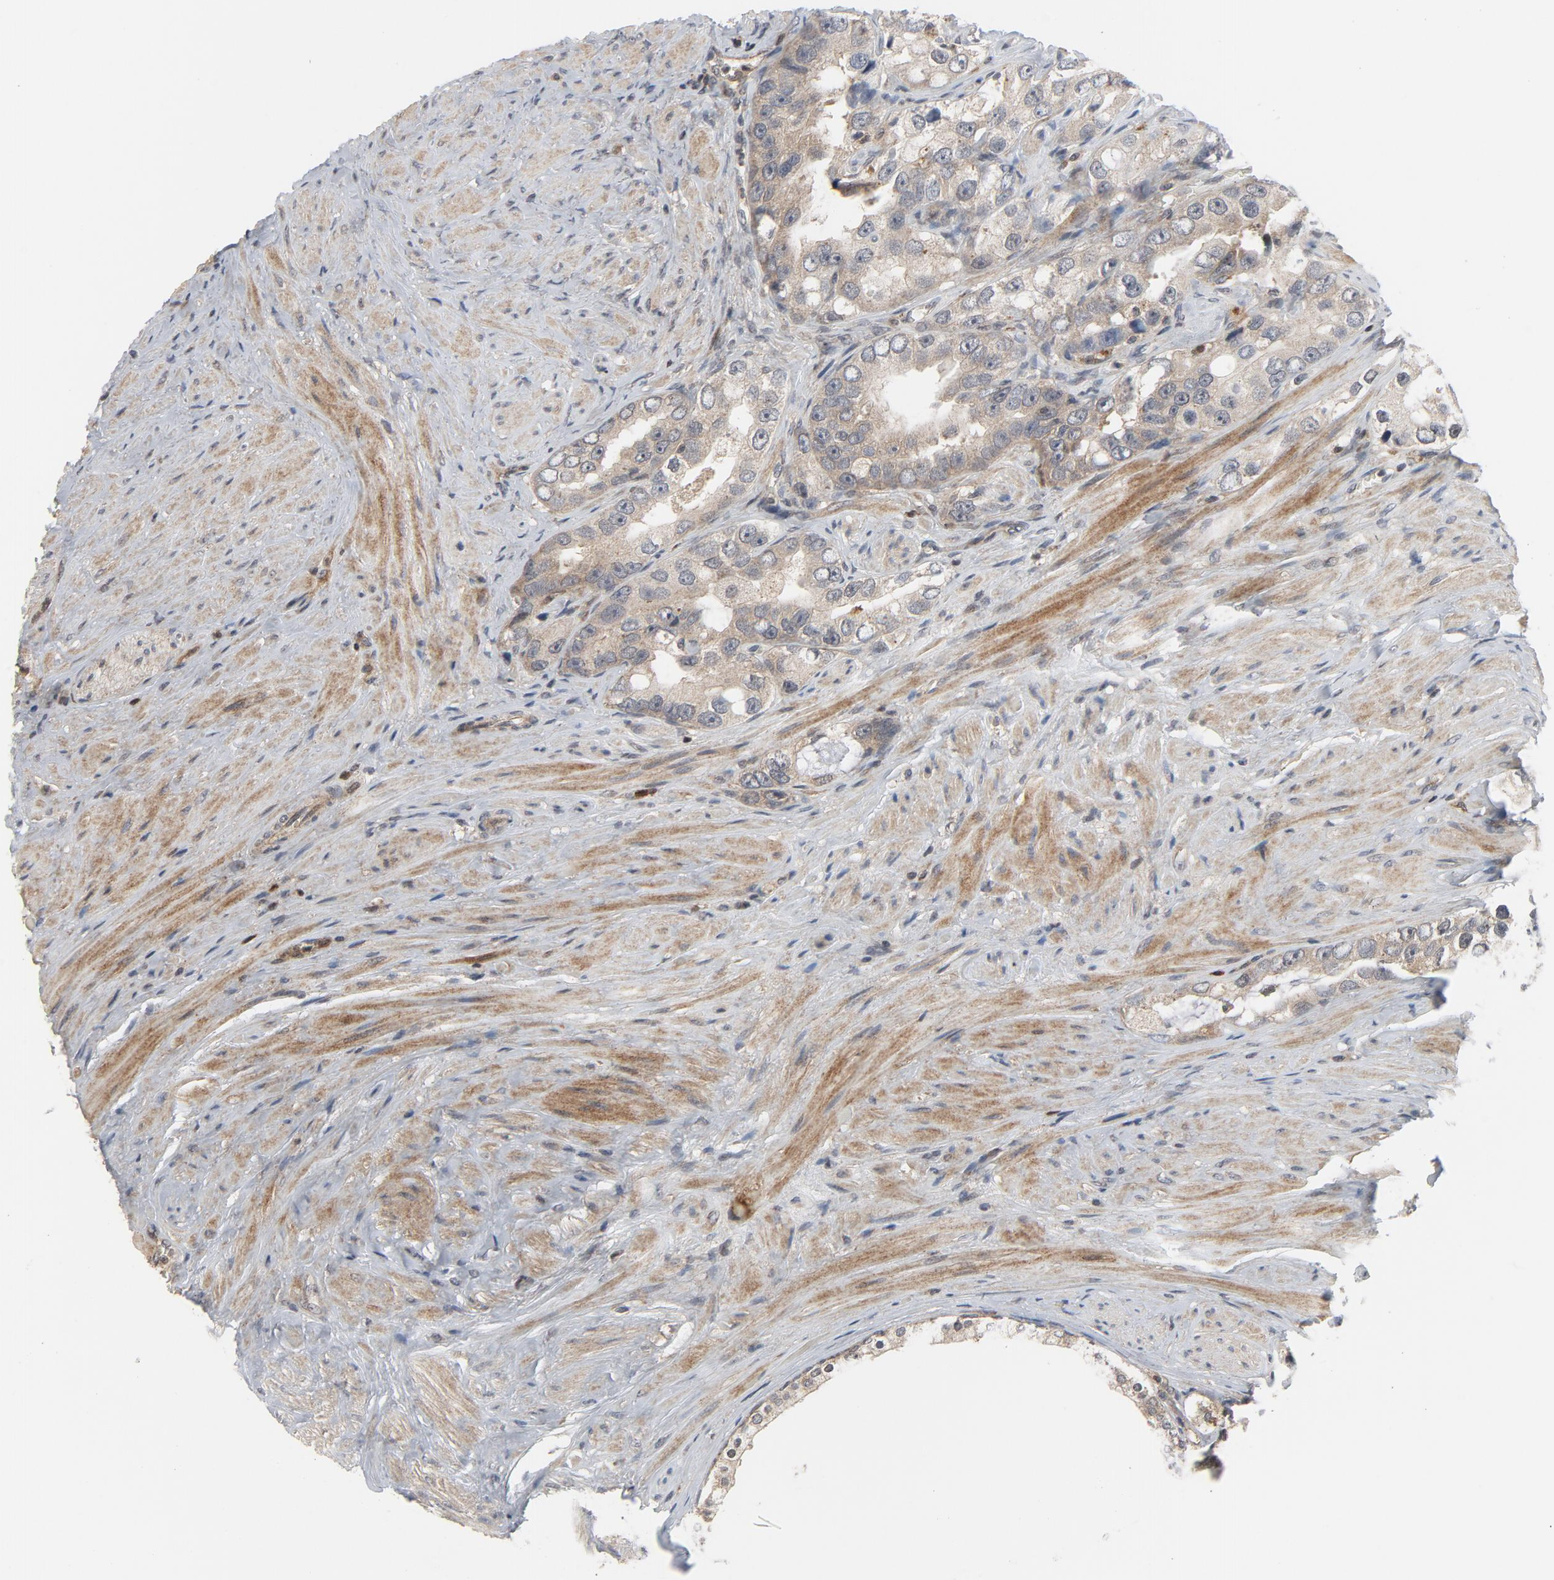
{"staining": {"intensity": "weak", "quantity": "25%-75%", "location": "cytoplasmic/membranous"}, "tissue": "prostate cancer", "cell_type": "Tumor cells", "image_type": "cancer", "snomed": [{"axis": "morphology", "description": "Adenocarcinoma, High grade"}, {"axis": "topography", "description": "Prostate"}], "caption": "About 25%-75% of tumor cells in prostate adenocarcinoma (high-grade) exhibit weak cytoplasmic/membranous protein expression as visualized by brown immunohistochemical staining.", "gene": "TRADD", "patient": {"sex": "male", "age": 63}}